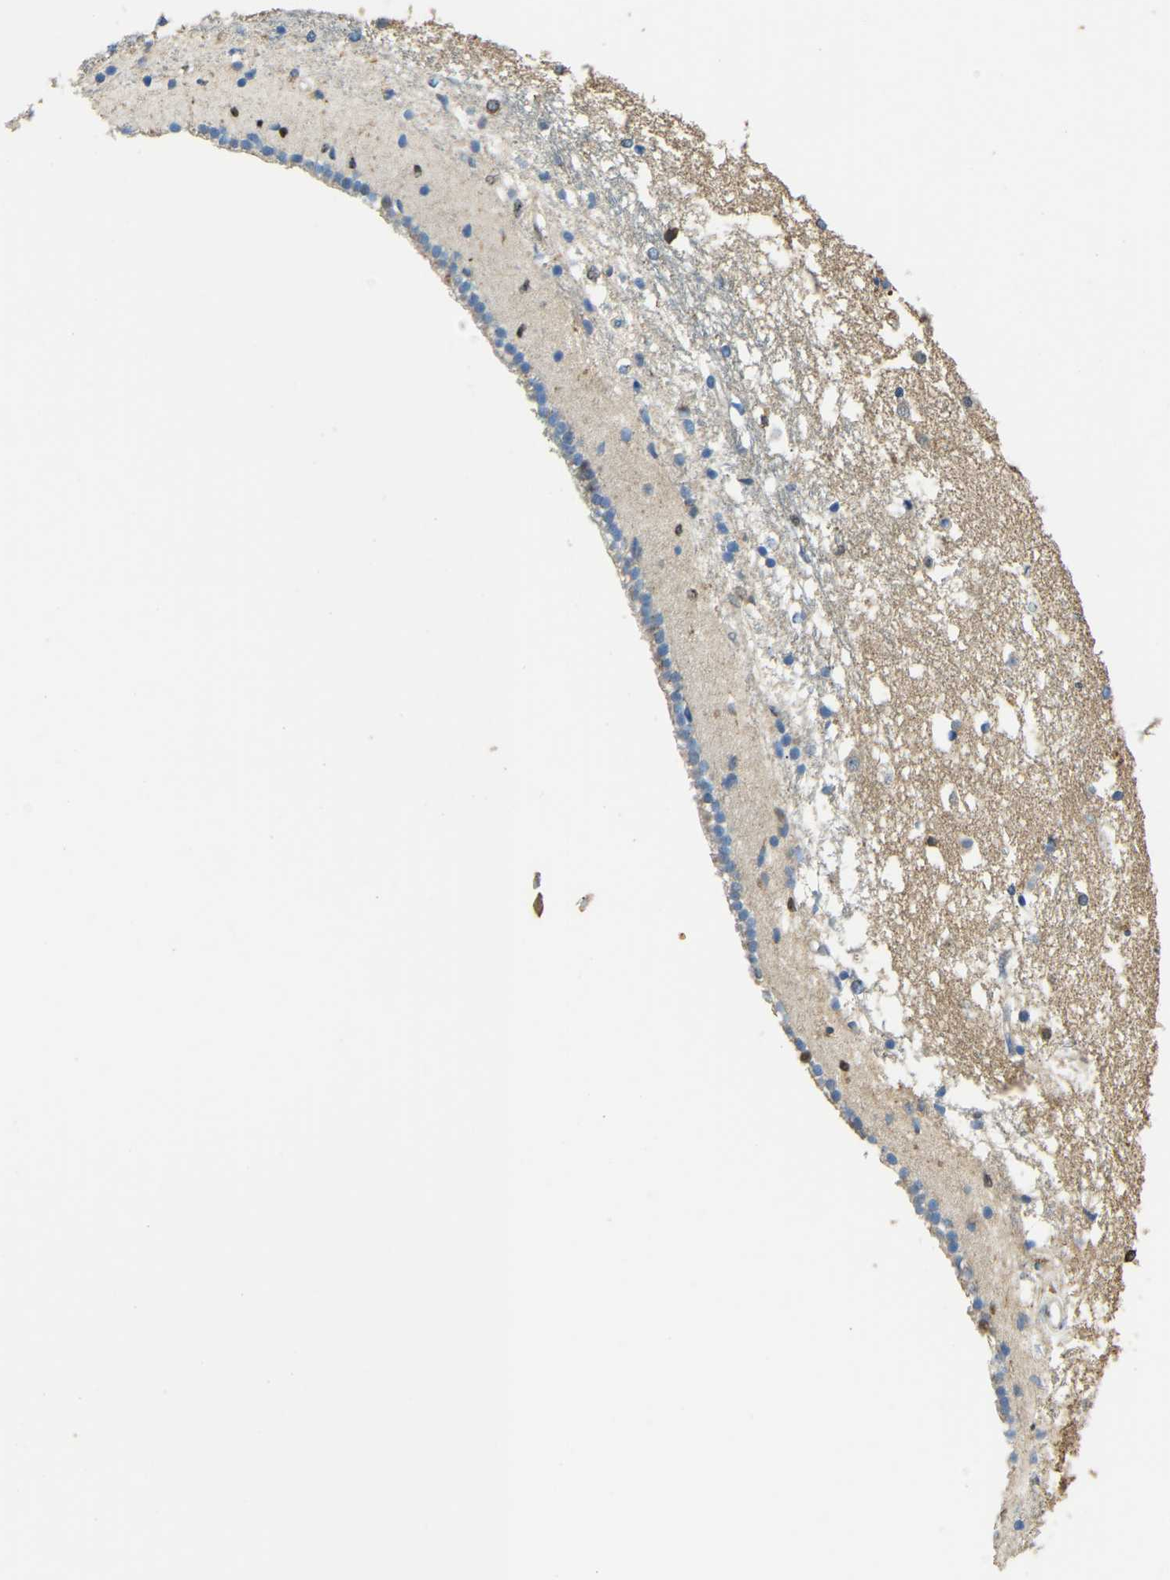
{"staining": {"intensity": "weak", "quantity": "<25%", "location": "cytoplasmic/membranous"}, "tissue": "caudate", "cell_type": "Glial cells", "image_type": "normal", "snomed": [{"axis": "morphology", "description": "Normal tissue, NOS"}, {"axis": "topography", "description": "Lateral ventricle wall"}], "caption": "This is a micrograph of immunohistochemistry staining of normal caudate, which shows no expression in glial cells. (Stains: DAB (3,3'-diaminobenzidine) IHC with hematoxylin counter stain, Microscopy: brightfield microscopy at high magnification).", "gene": "NANS", "patient": {"sex": "male", "age": 45}}